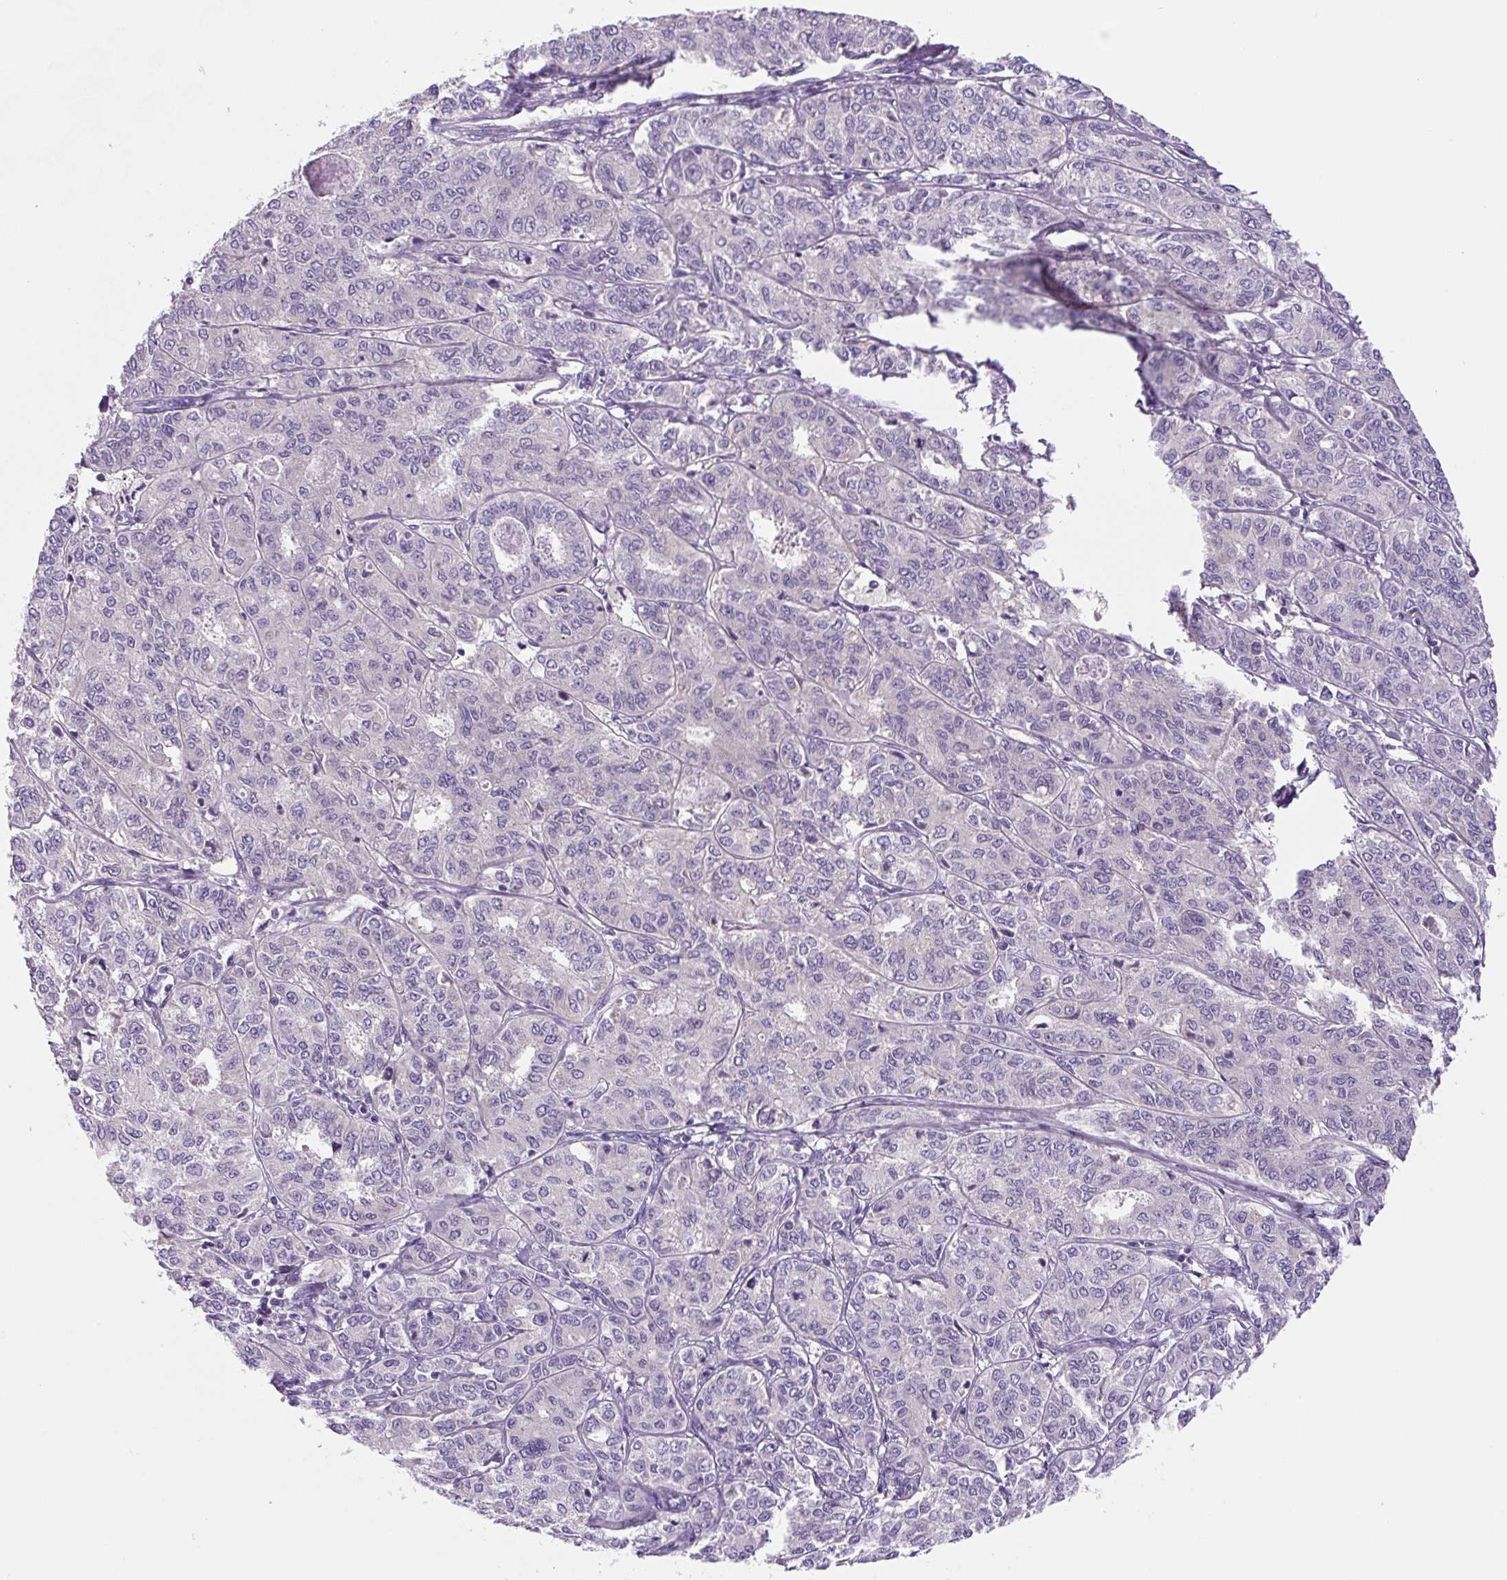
{"staining": {"intensity": "negative", "quantity": "none", "location": "none"}, "tissue": "endometrial cancer", "cell_type": "Tumor cells", "image_type": "cancer", "snomed": [{"axis": "morphology", "description": "Adenocarcinoma, NOS"}, {"axis": "topography", "description": "Endometrium"}], "caption": "Image shows no protein positivity in tumor cells of endometrial adenocarcinoma tissue.", "gene": "FZD5", "patient": {"sex": "female", "age": 61}}